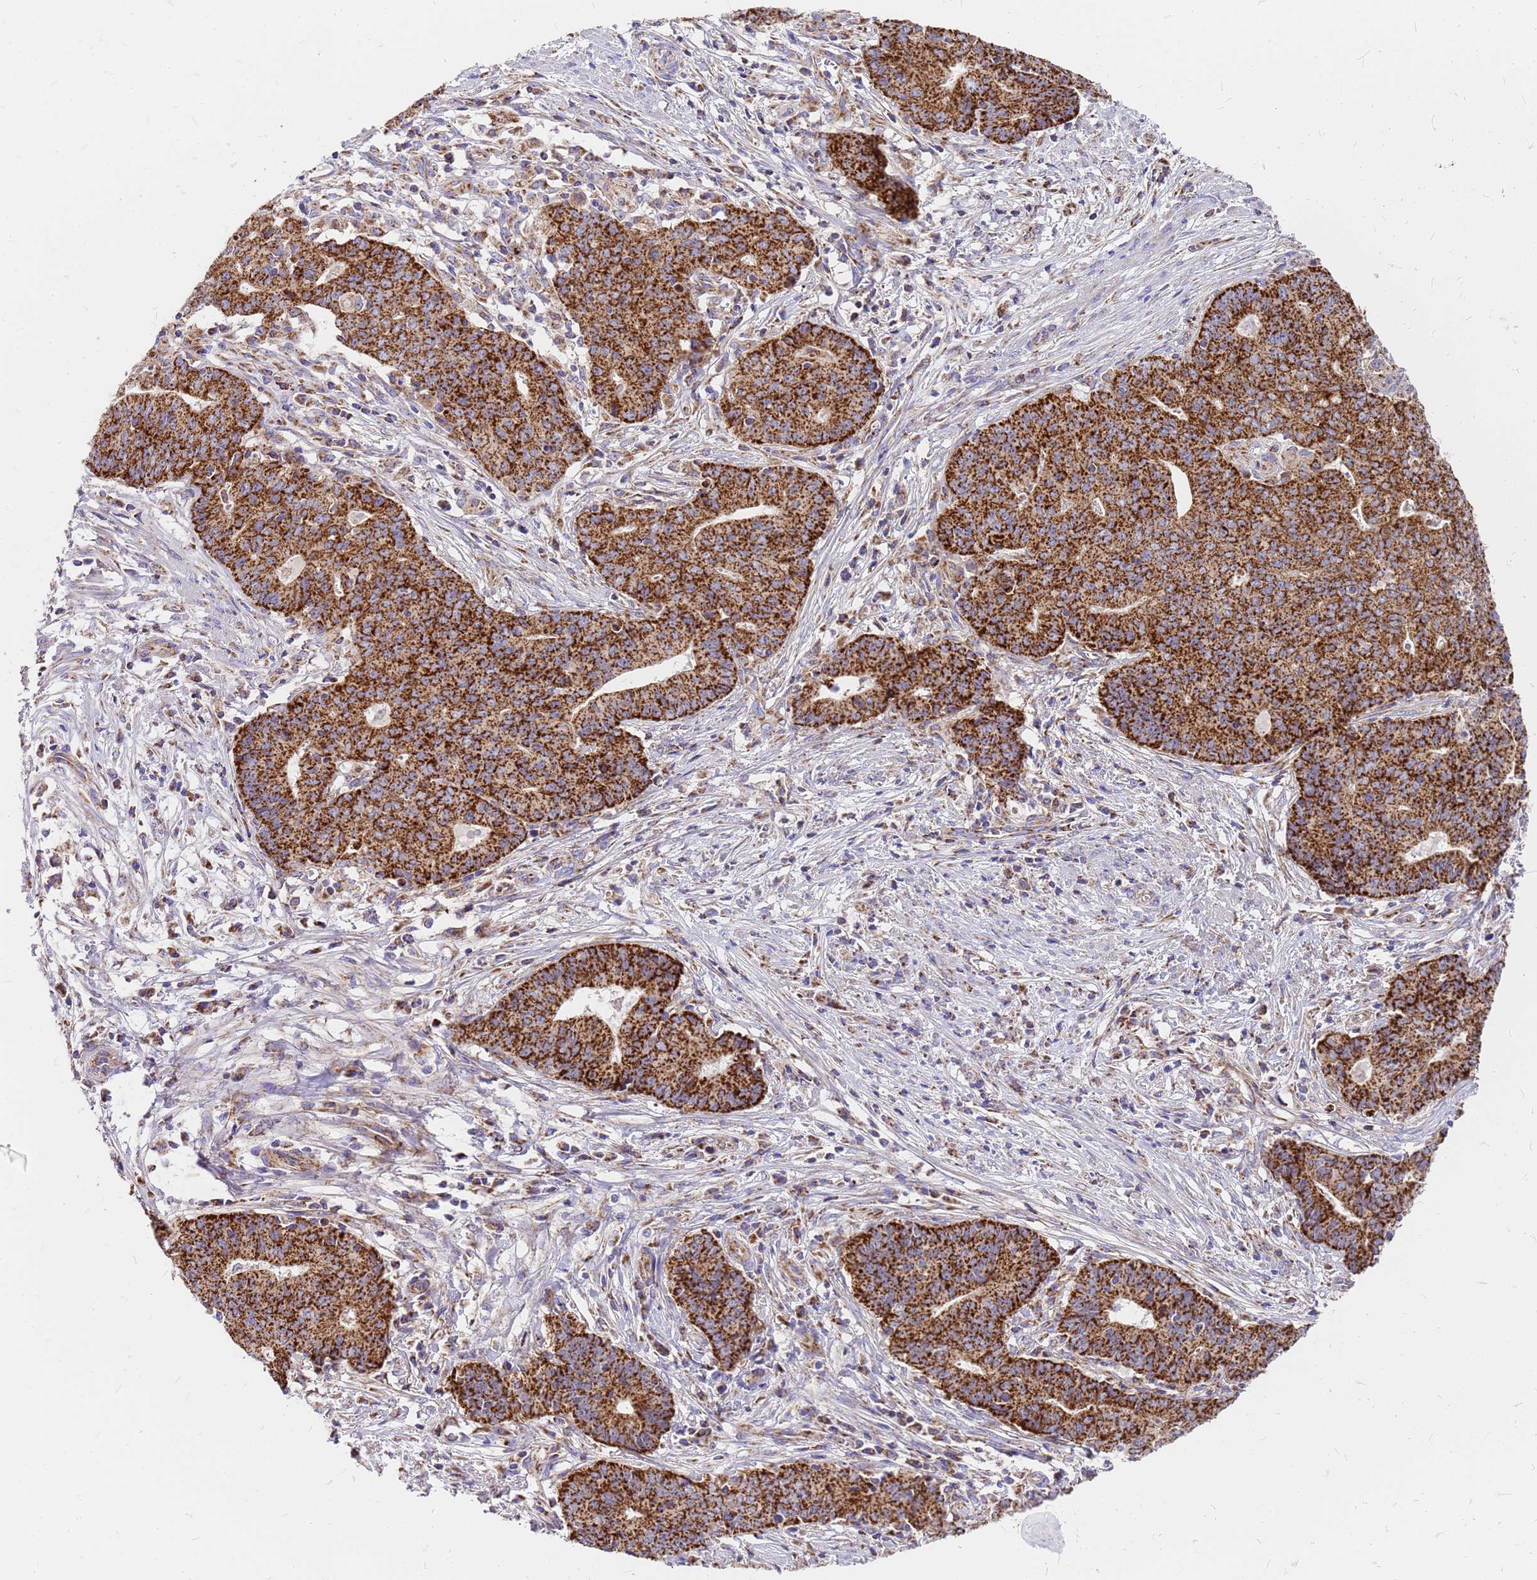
{"staining": {"intensity": "strong", "quantity": ">75%", "location": "cytoplasmic/membranous"}, "tissue": "endometrial cancer", "cell_type": "Tumor cells", "image_type": "cancer", "snomed": [{"axis": "morphology", "description": "Adenocarcinoma, NOS"}, {"axis": "topography", "description": "Endometrium"}], "caption": "Human endometrial adenocarcinoma stained for a protein (brown) exhibits strong cytoplasmic/membranous positive expression in approximately >75% of tumor cells.", "gene": "MRPS26", "patient": {"sex": "female", "age": 59}}